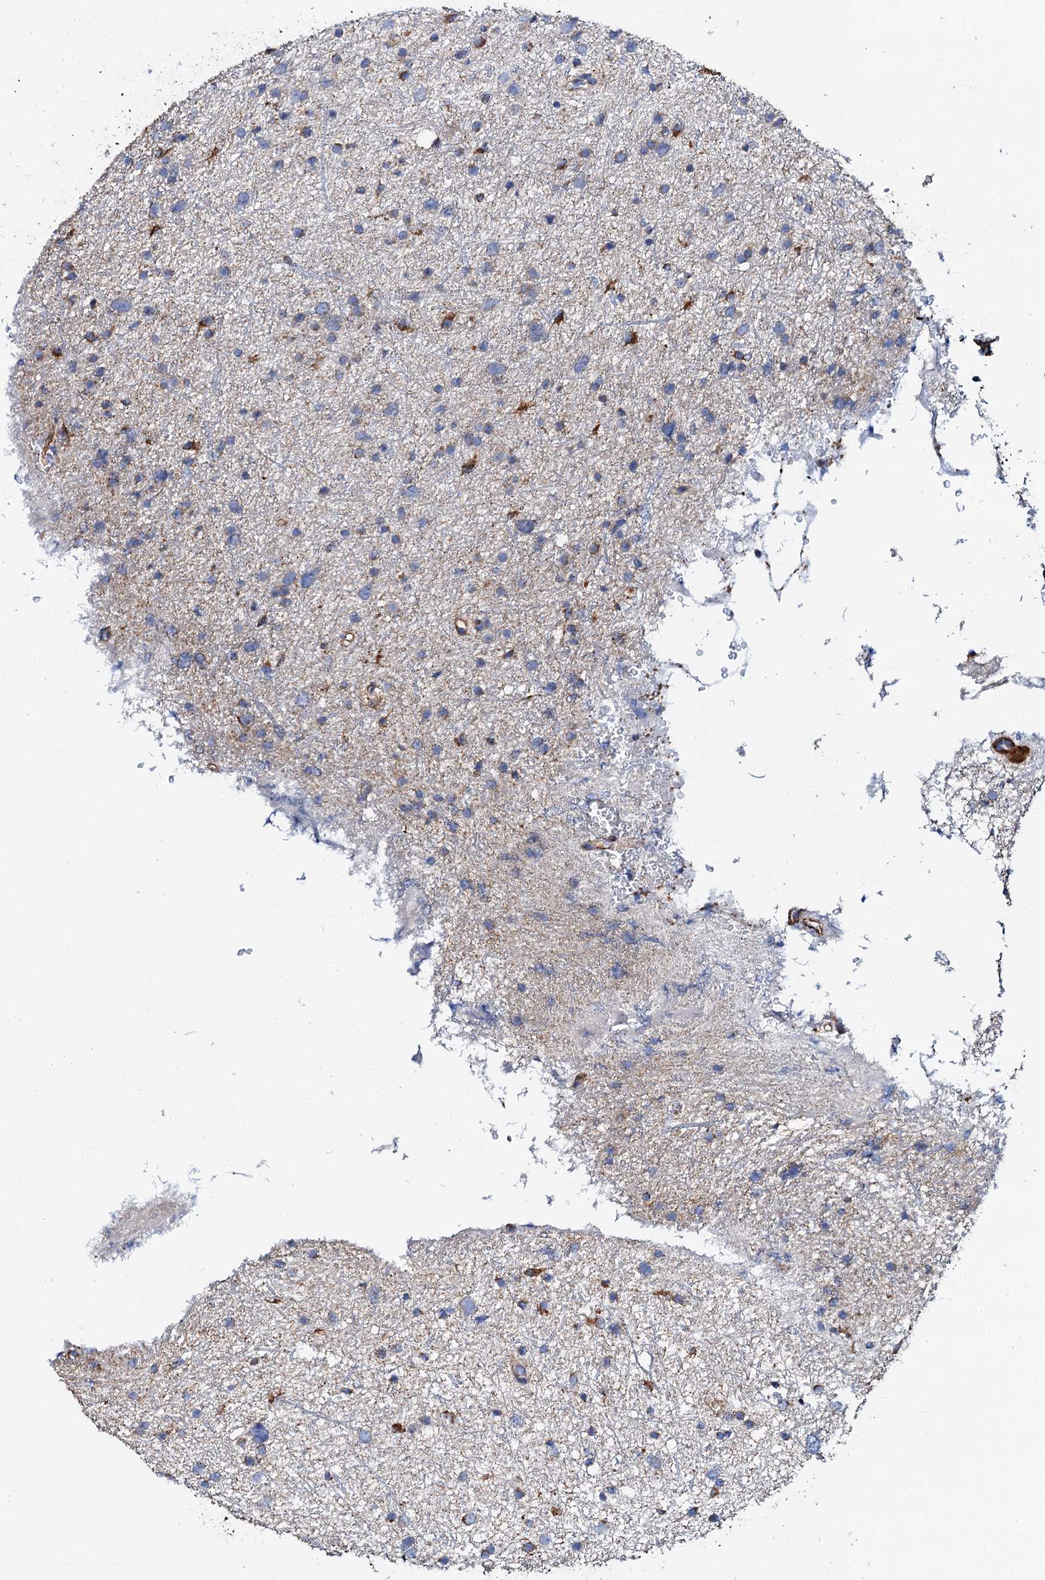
{"staining": {"intensity": "moderate", "quantity": "<25%", "location": "cytoplasmic/membranous"}, "tissue": "glioma", "cell_type": "Tumor cells", "image_type": "cancer", "snomed": [{"axis": "morphology", "description": "Glioma, malignant, Low grade"}, {"axis": "topography", "description": "Cerebral cortex"}], "caption": "Immunohistochemistry (IHC) micrograph of neoplastic tissue: human malignant glioma (low-grade) stained using IHC displays low levels of moderate protein expression localized specifically in the cytoplasmic/membranous of tumor cells, appearing as a cytoplasmic/membranous brown color.", "gene": "INTS10", "patient": {"sex": "female", "age": 39}}